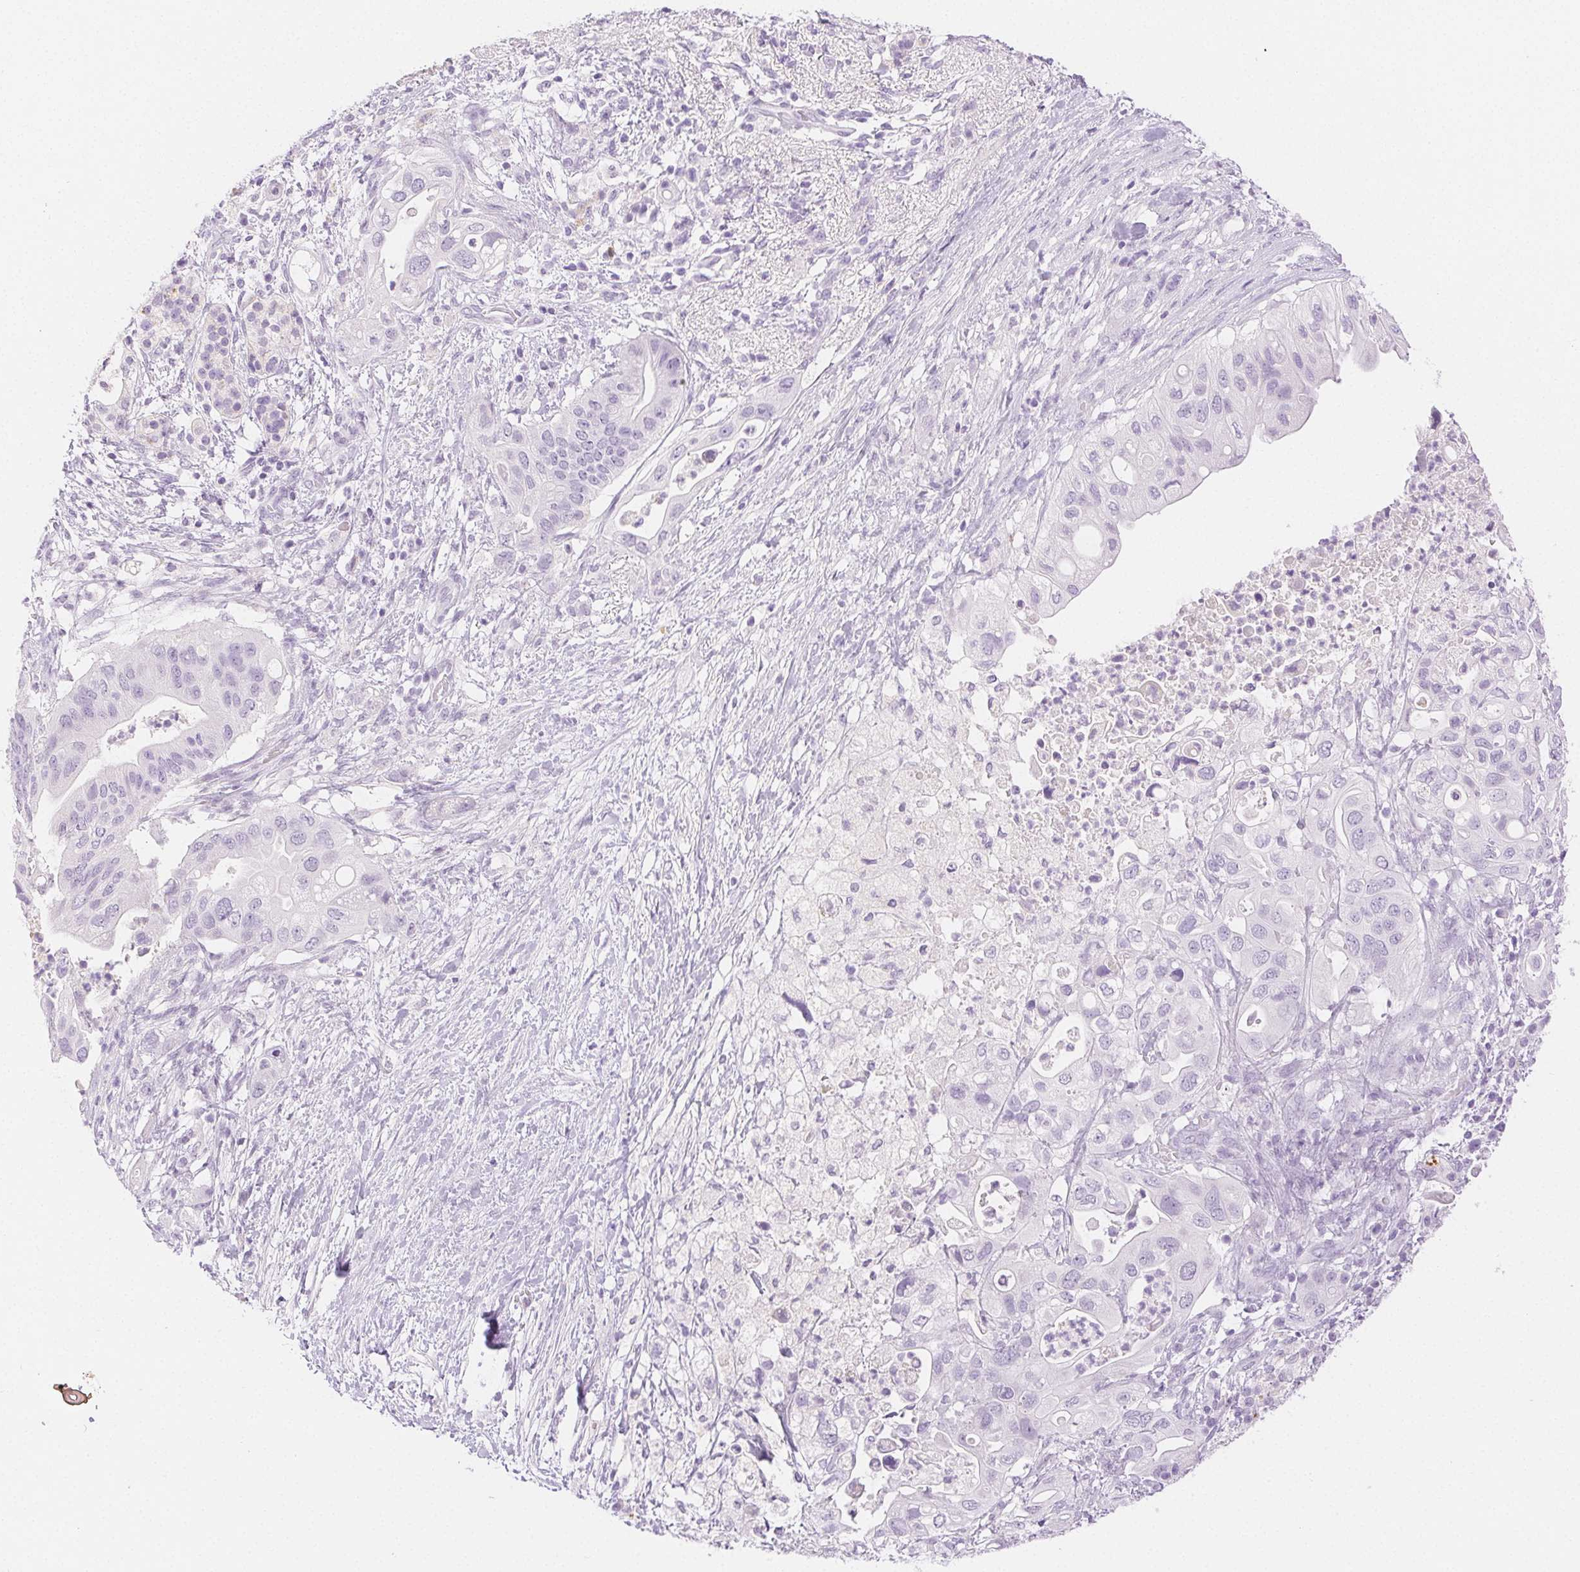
{"staining": {"intensity": "negative", "quantity": "none", "location": "none"}, "tissue": "pancreatic cancer", "cell_type": "Tumor cells", "image_type": "cancer", "snomed": [{"axis": "morphology", "description": "Adenocarcinoma, NOS"}, {"axis": "topography", "description": "Pancreas"}], "caption": "The histopathology image displays no significant staining in tumor cells of pancreatic cancer. (Stains: DAB (3,3'-diaminobenzidine) immunohistochemistry with hematoxylin counter stain, Microscopy: brightfield microscopy at high magnification).", "gene": "SPACA4", "patient": {"sex": "female", "age": 72}}